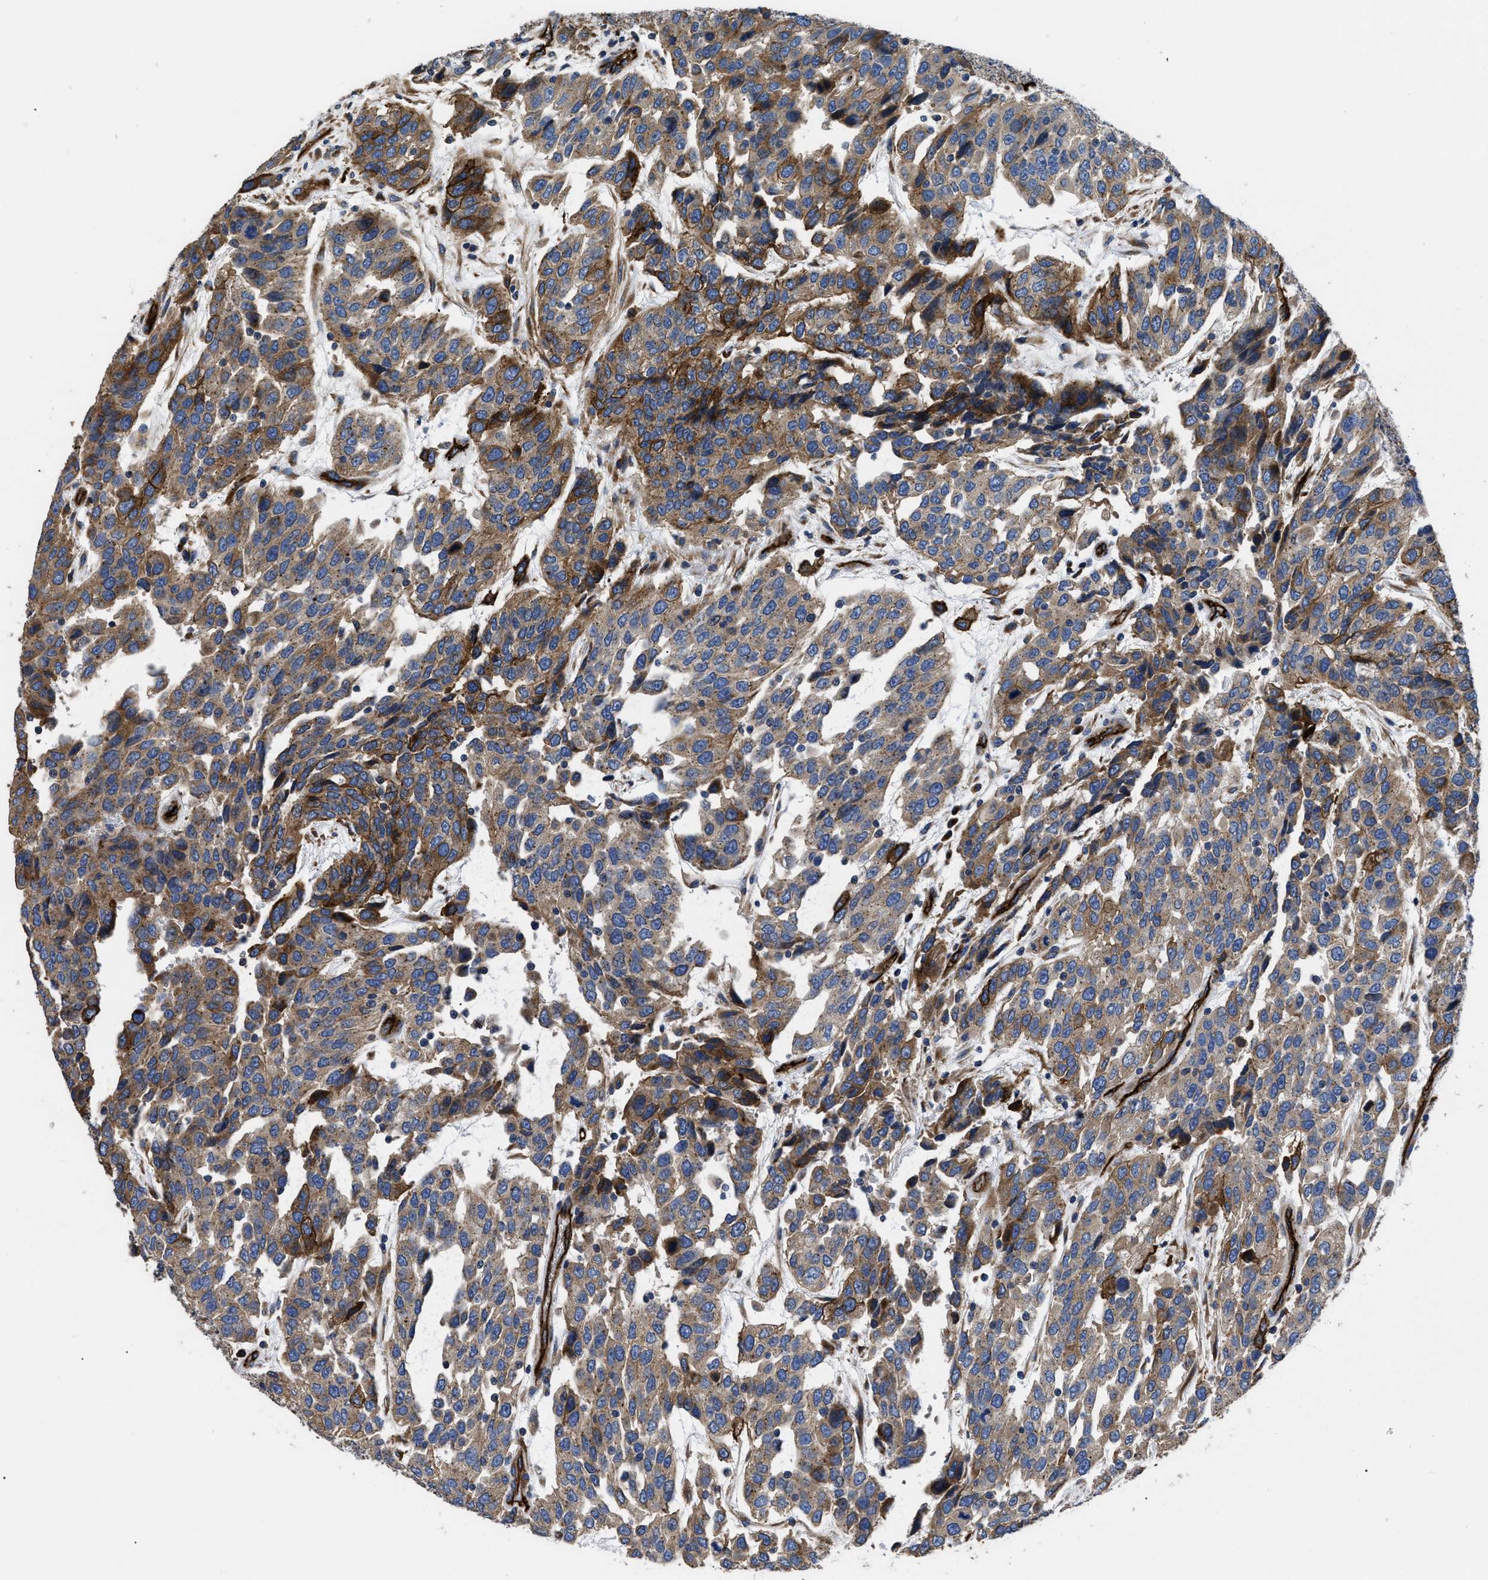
{"staining": {"intensity": "moderate", "quantity": ">75%", "location": "cytoplasmic/membranous"}, "tissue": "urothelial cancer", "cell_type": "Tumor cells", "image_type": "cancer", "snomed": [{"axis": "morphology", "description": "Urothelial carcinoma, High grade"}, {"axis": "topography", "description": "Urinary bladder"}], "caption": "IHC (DAB) staining of high-grade urothelial carcinoma displays moderate cytoplasmic/membranous protein expression in about >75% of tumor cells. (IHC, brightfield microscopy, high magnification).", "gene": "NT5E", "patient": {"sex": "female", "age": 80}}